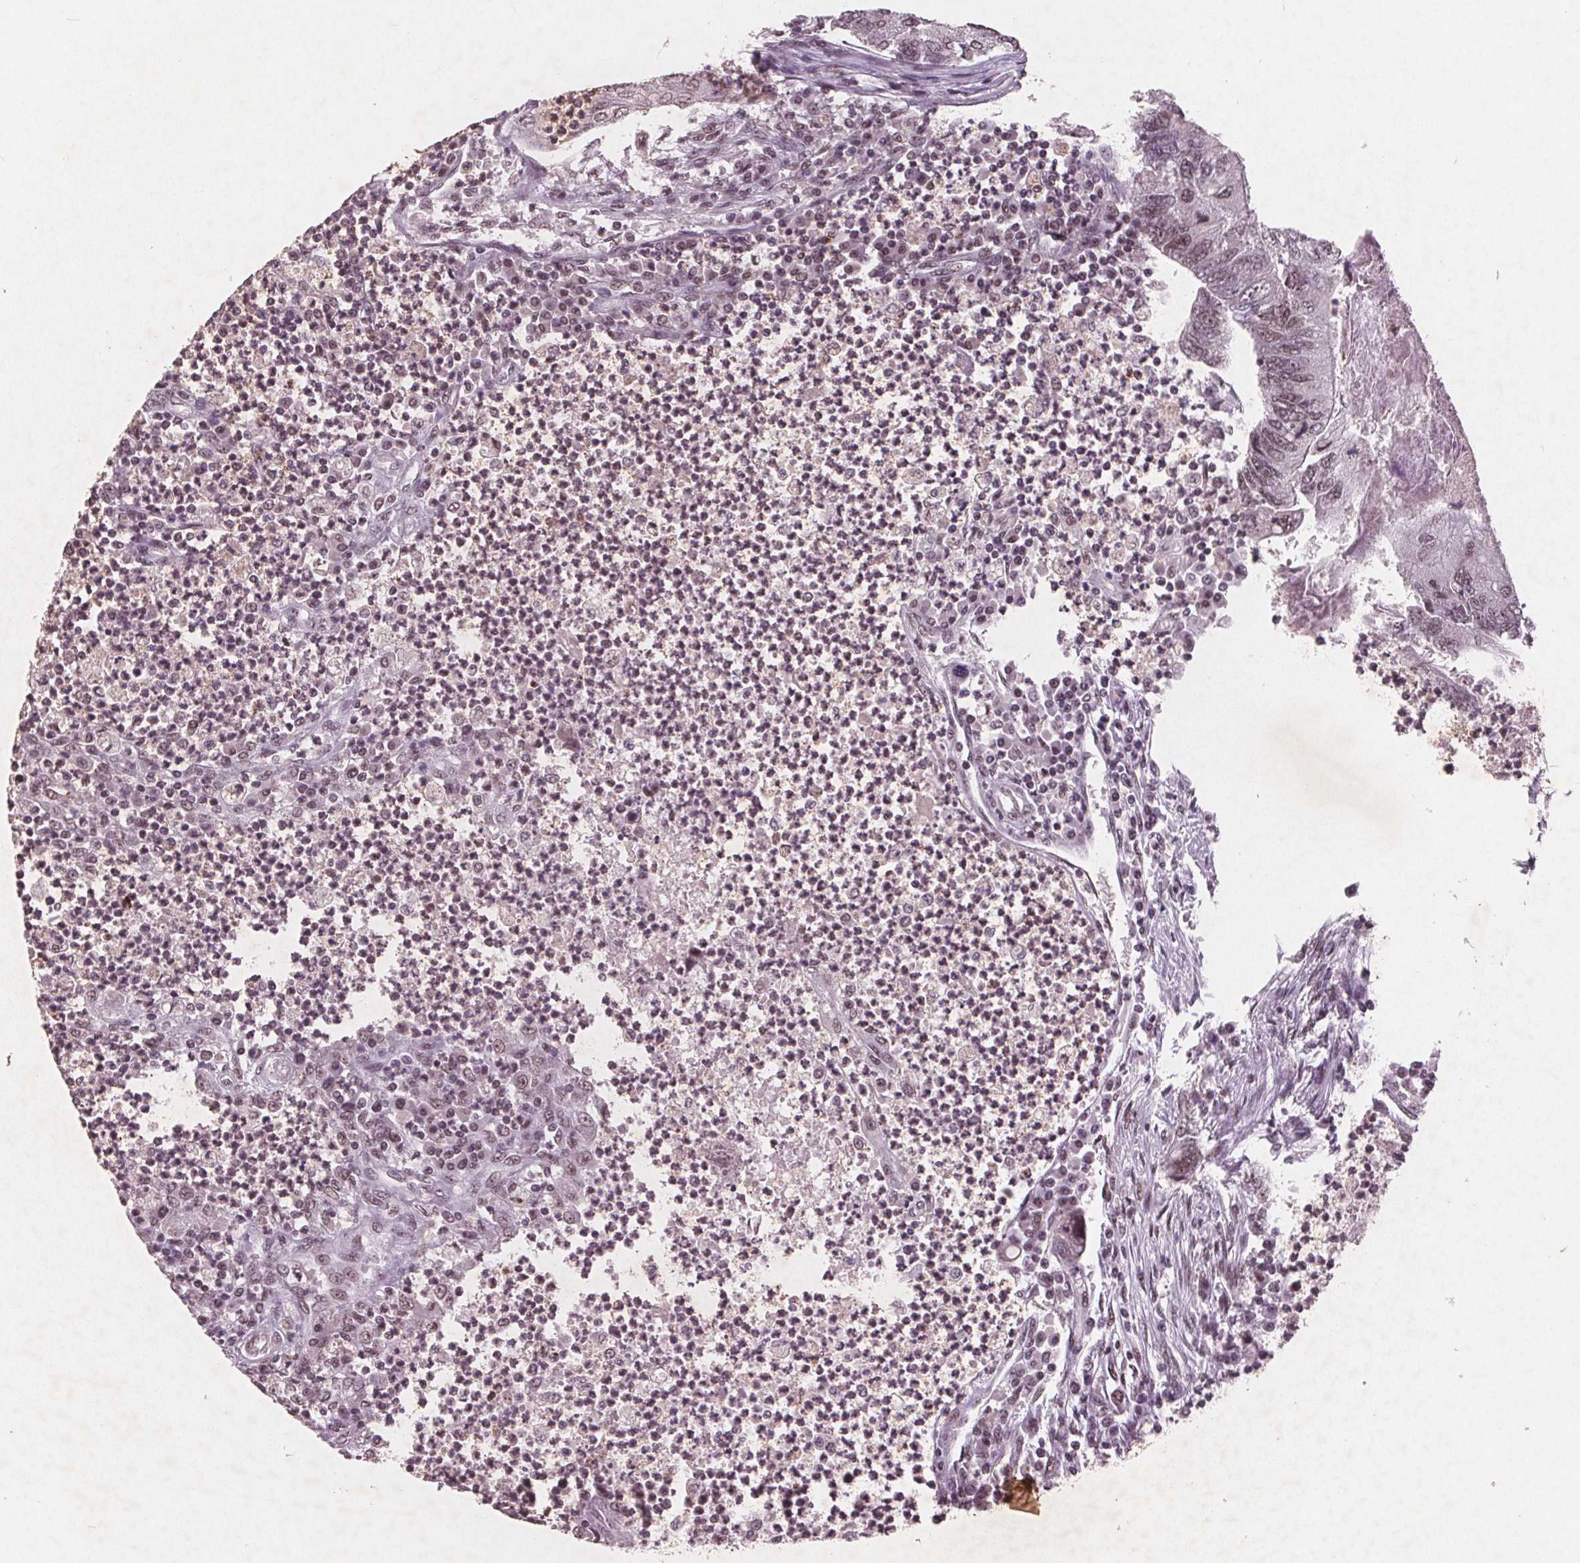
{"staining": {"intensity": "weak", "quantity": "25%-75%", "location": "nuclear"}, "tissue": "colorectal cancer", "cell_type": "Tumor cells", "image_type": "cancer", "snomed": [{"axis": "morphology", "description": "Adenocarcinoma, NOS"}, {"axis": "topography", "description": "Colon"}], "caption": "Colorectal cancer stained with a brown dye displays weak nuclear positive positivity in approximately 25%-75% of tumor cells.", "gene": "RPS6KA2", "patient": {"sex": "female", "age": 67}}